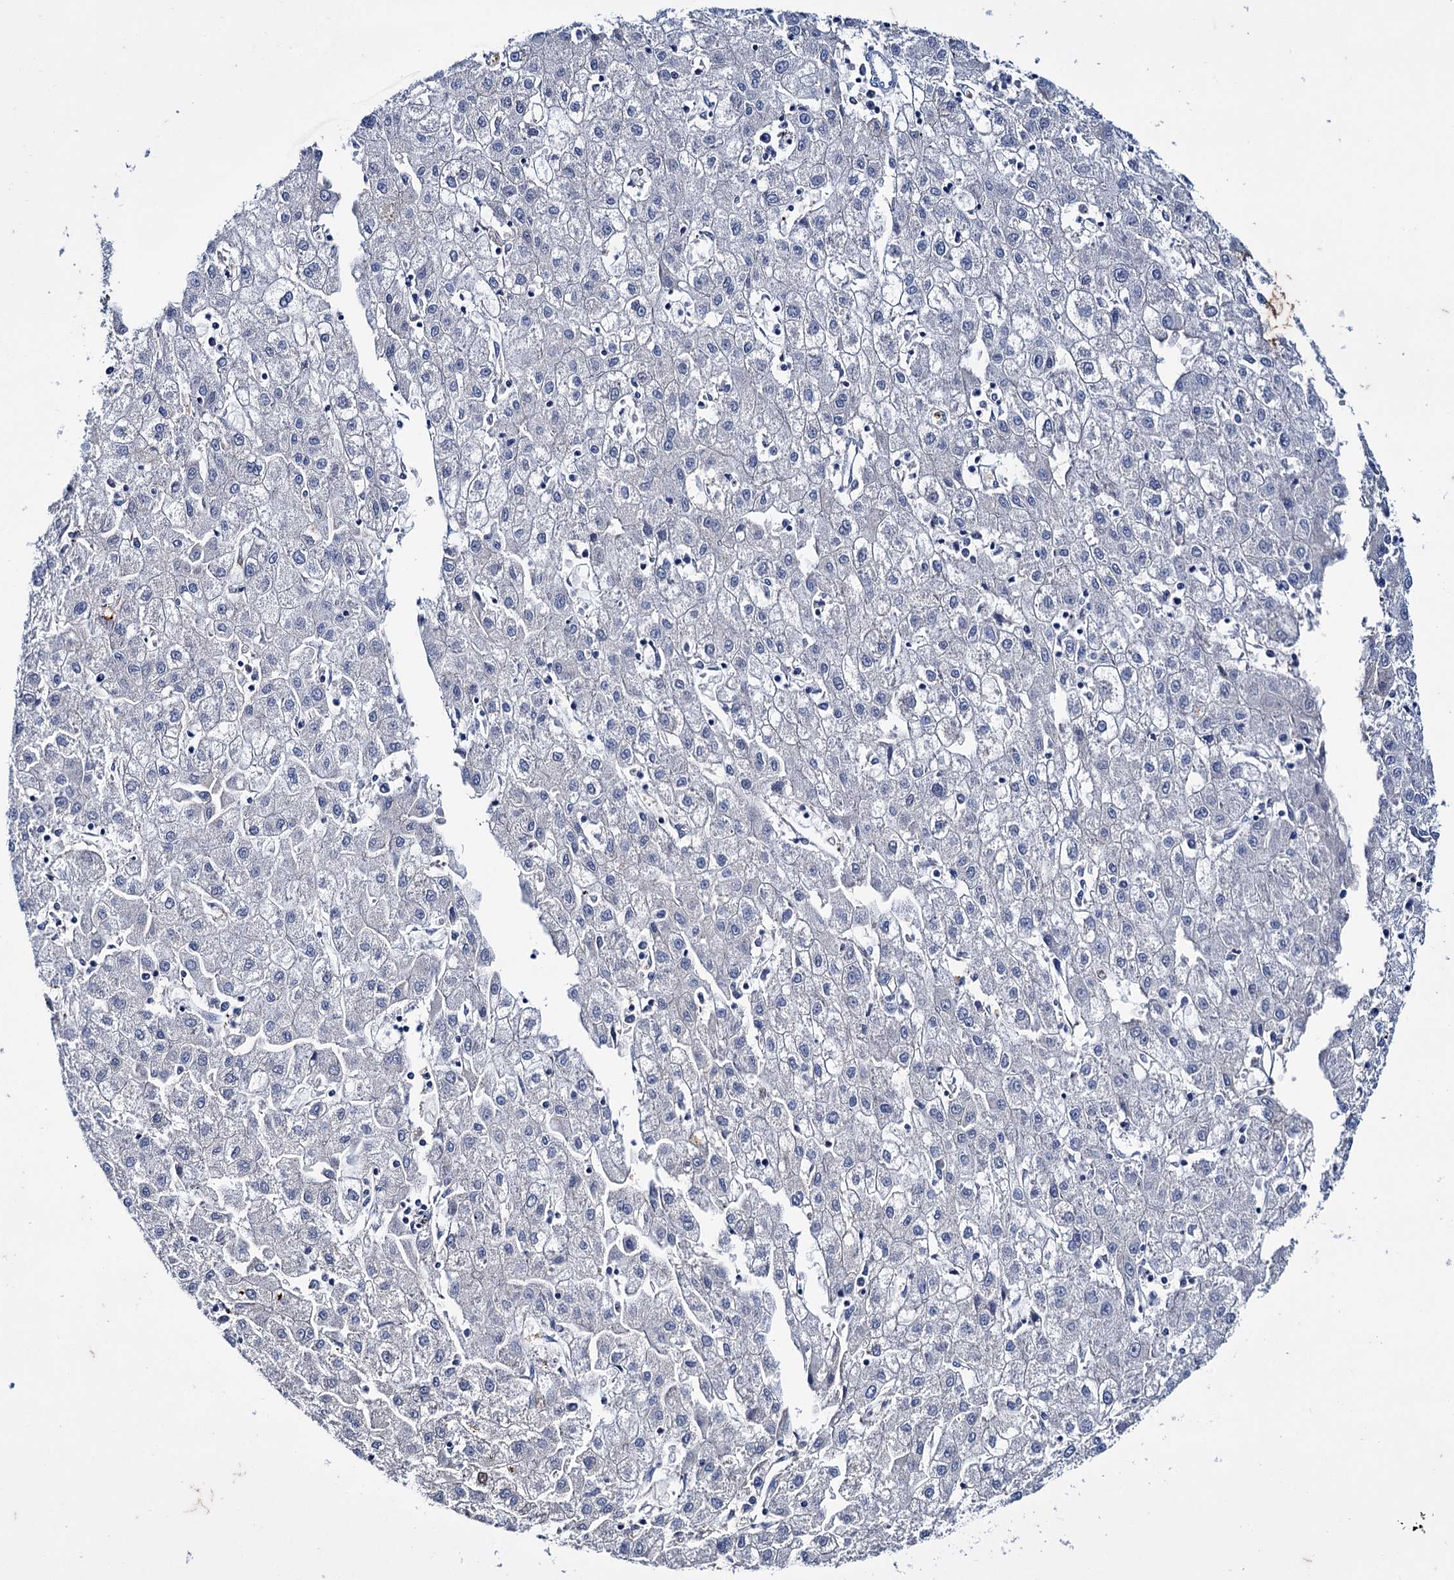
{"staining": {"intensity": "negative", "quantity": "none", "location": "none"}, "tissue": "liver cancer", "cell_type": "Tumor cells", "image_type": "cancer", "snomed": [{"axis": "morphology", "description": "Carcinoma, Hepatocellular, NOS"}, {"axis": "topography", "description": "Liver"}], "caption": "Liver hepatocellular carcinoma was stained to show a protein in brown. There is no significant staining in tumor cells.", "gene": "MID1IP1", "patient": {"sex": "male", "age": 72}}